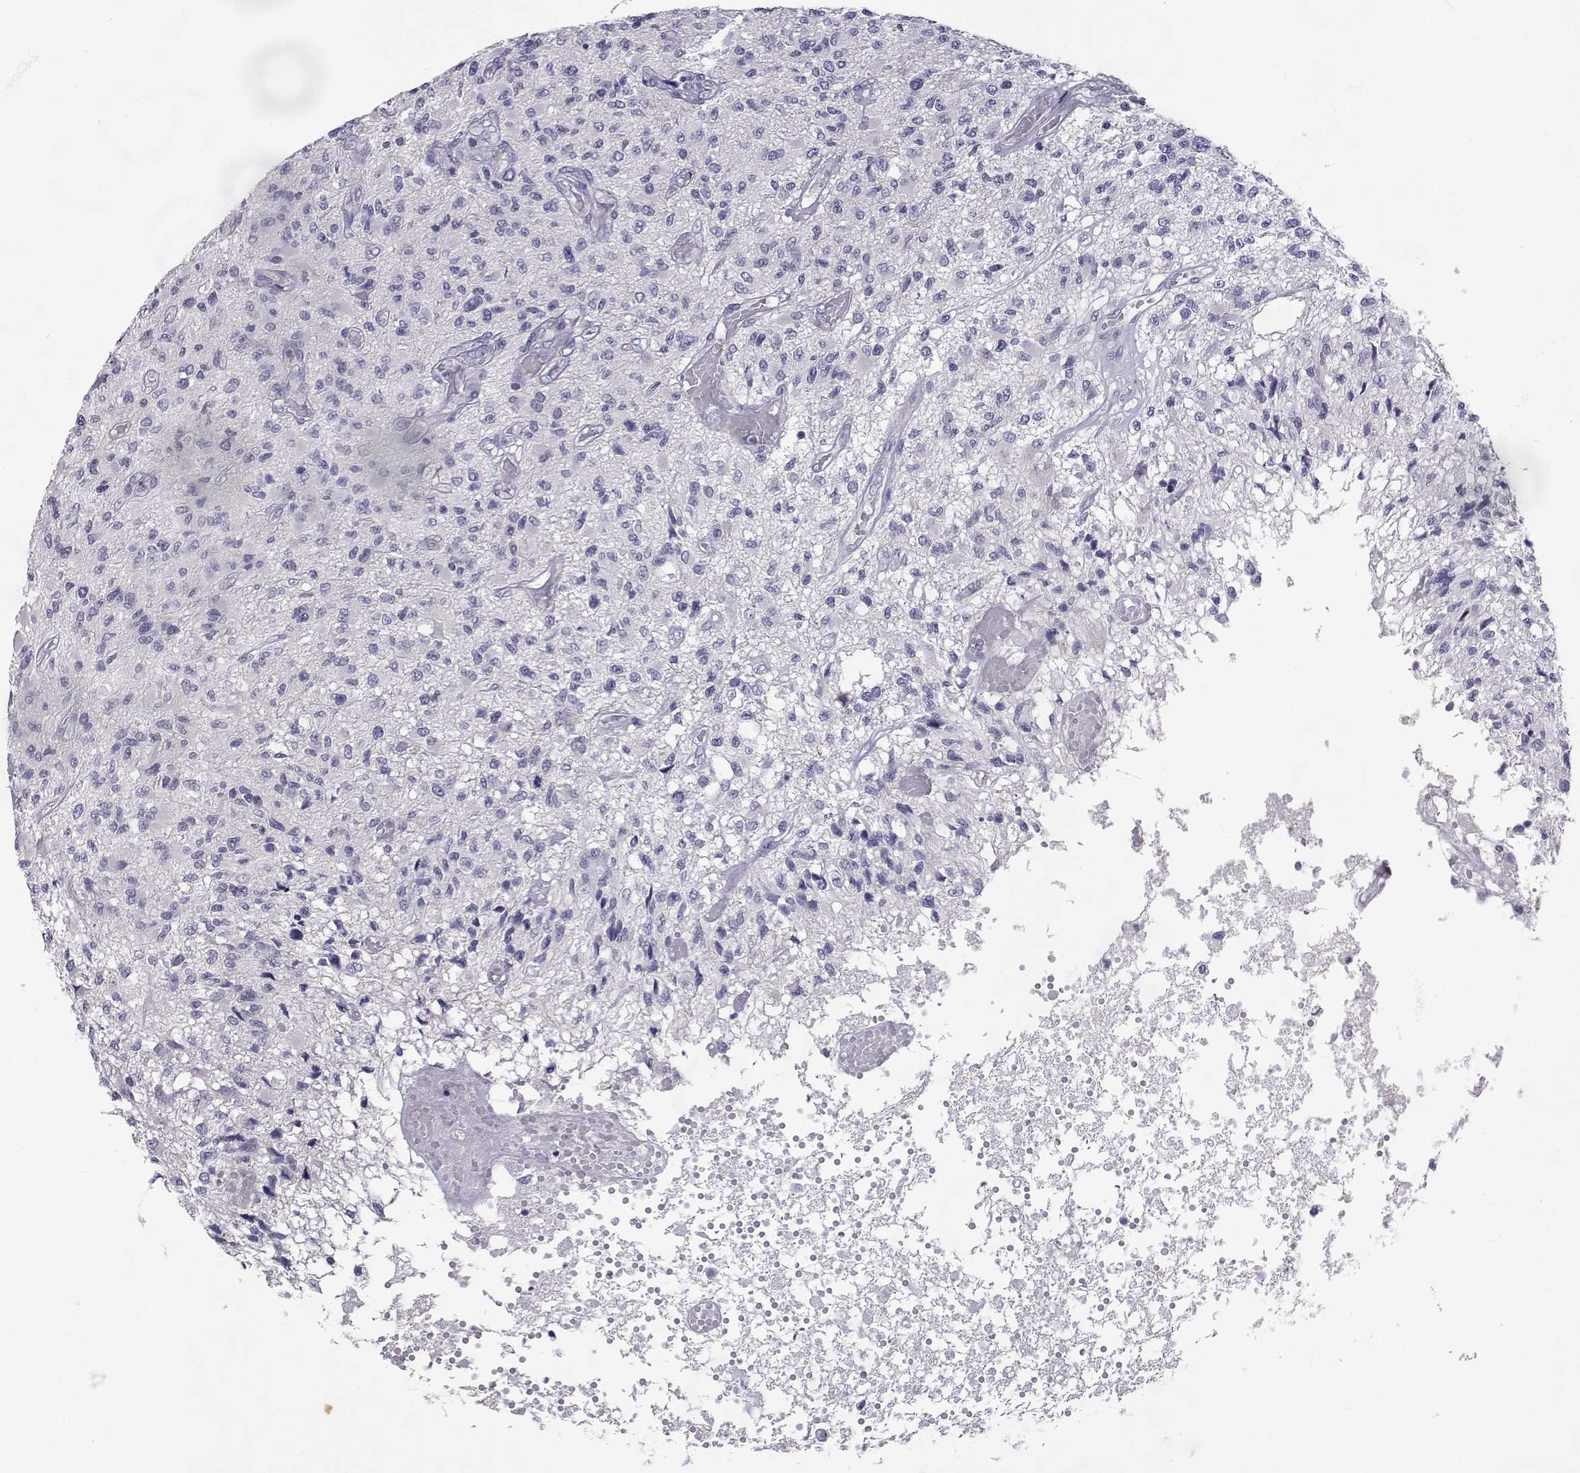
{"staining": {"intensity": "negative", "quantity": "none", "location": "none"}, "tissue": "glioma", "cell_type": "Tumor cells", "image_type": "cancer", "snomed": [{"axis": "morphology", "description": "Glioma, malignant, High grade"}, {"axis": "topography", "description": "Brain"}], "caption": "An image of high-grade glioma (malignant) stained for a protein displays no brown staining in tumor cells.", "gene": "SLC6A3", "patient": {"sex": "female", "age": 63}}